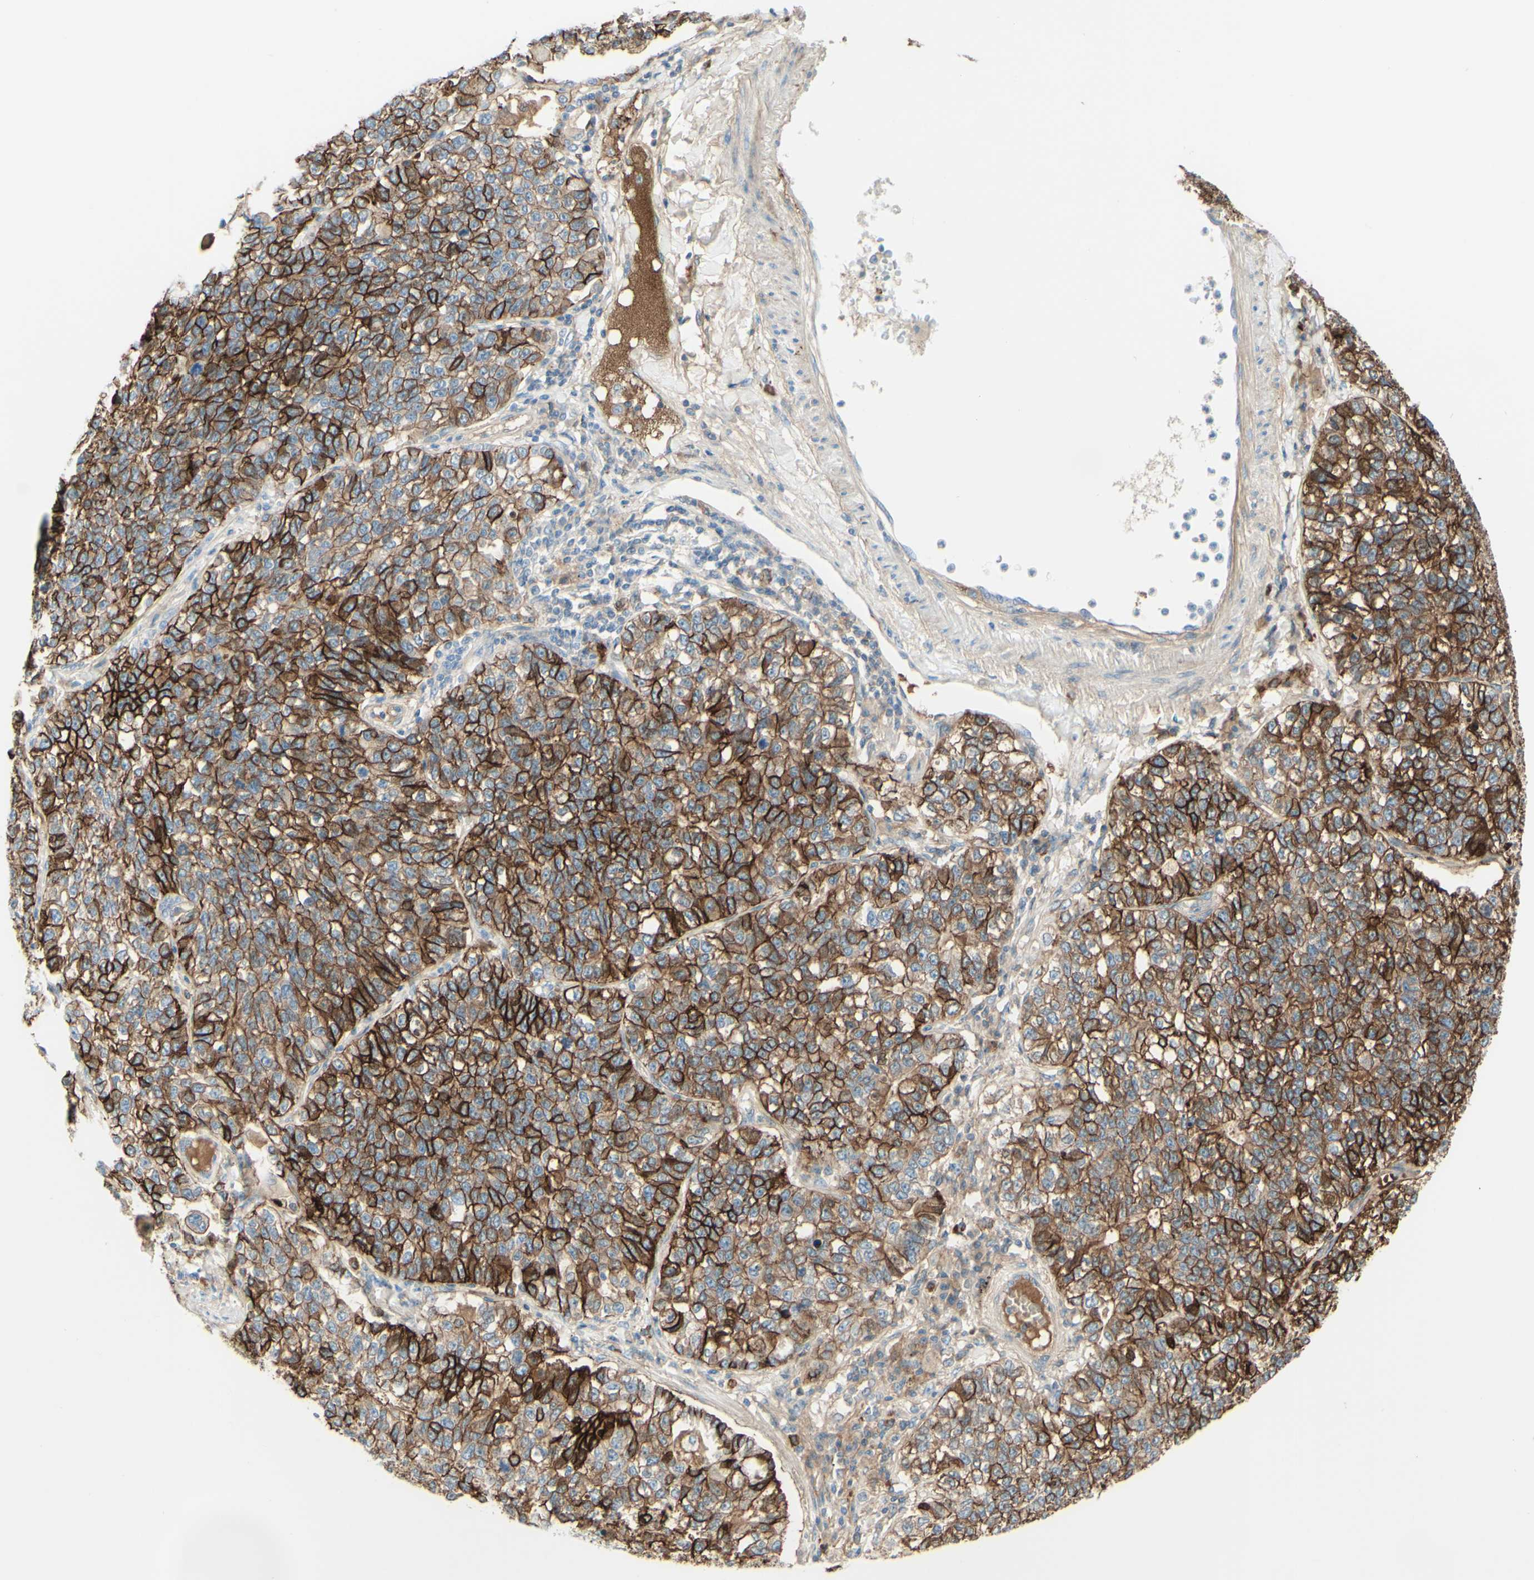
{"staining": {"intensity": "strong", "quantity": ">75%", "location": "cytoplasmic/membranous"}, "tissue": "lung cancer", "cell_type": "Tumor cells", "image_type": "cancer", "snomed": [{"axis": "morphology", "description": "Adenocarcinoma, NOS"}, {"axis": "topography", "description": "Lung"}], "caption": "This is a photomicrograph of immunohistochemistry staining of lung adenocarcinoma, which shows strong expression in the cytoplasmic/membranous of tumor cells.", "gene": "ALCAM", "patient": {"sex": "male", "age": 49}}